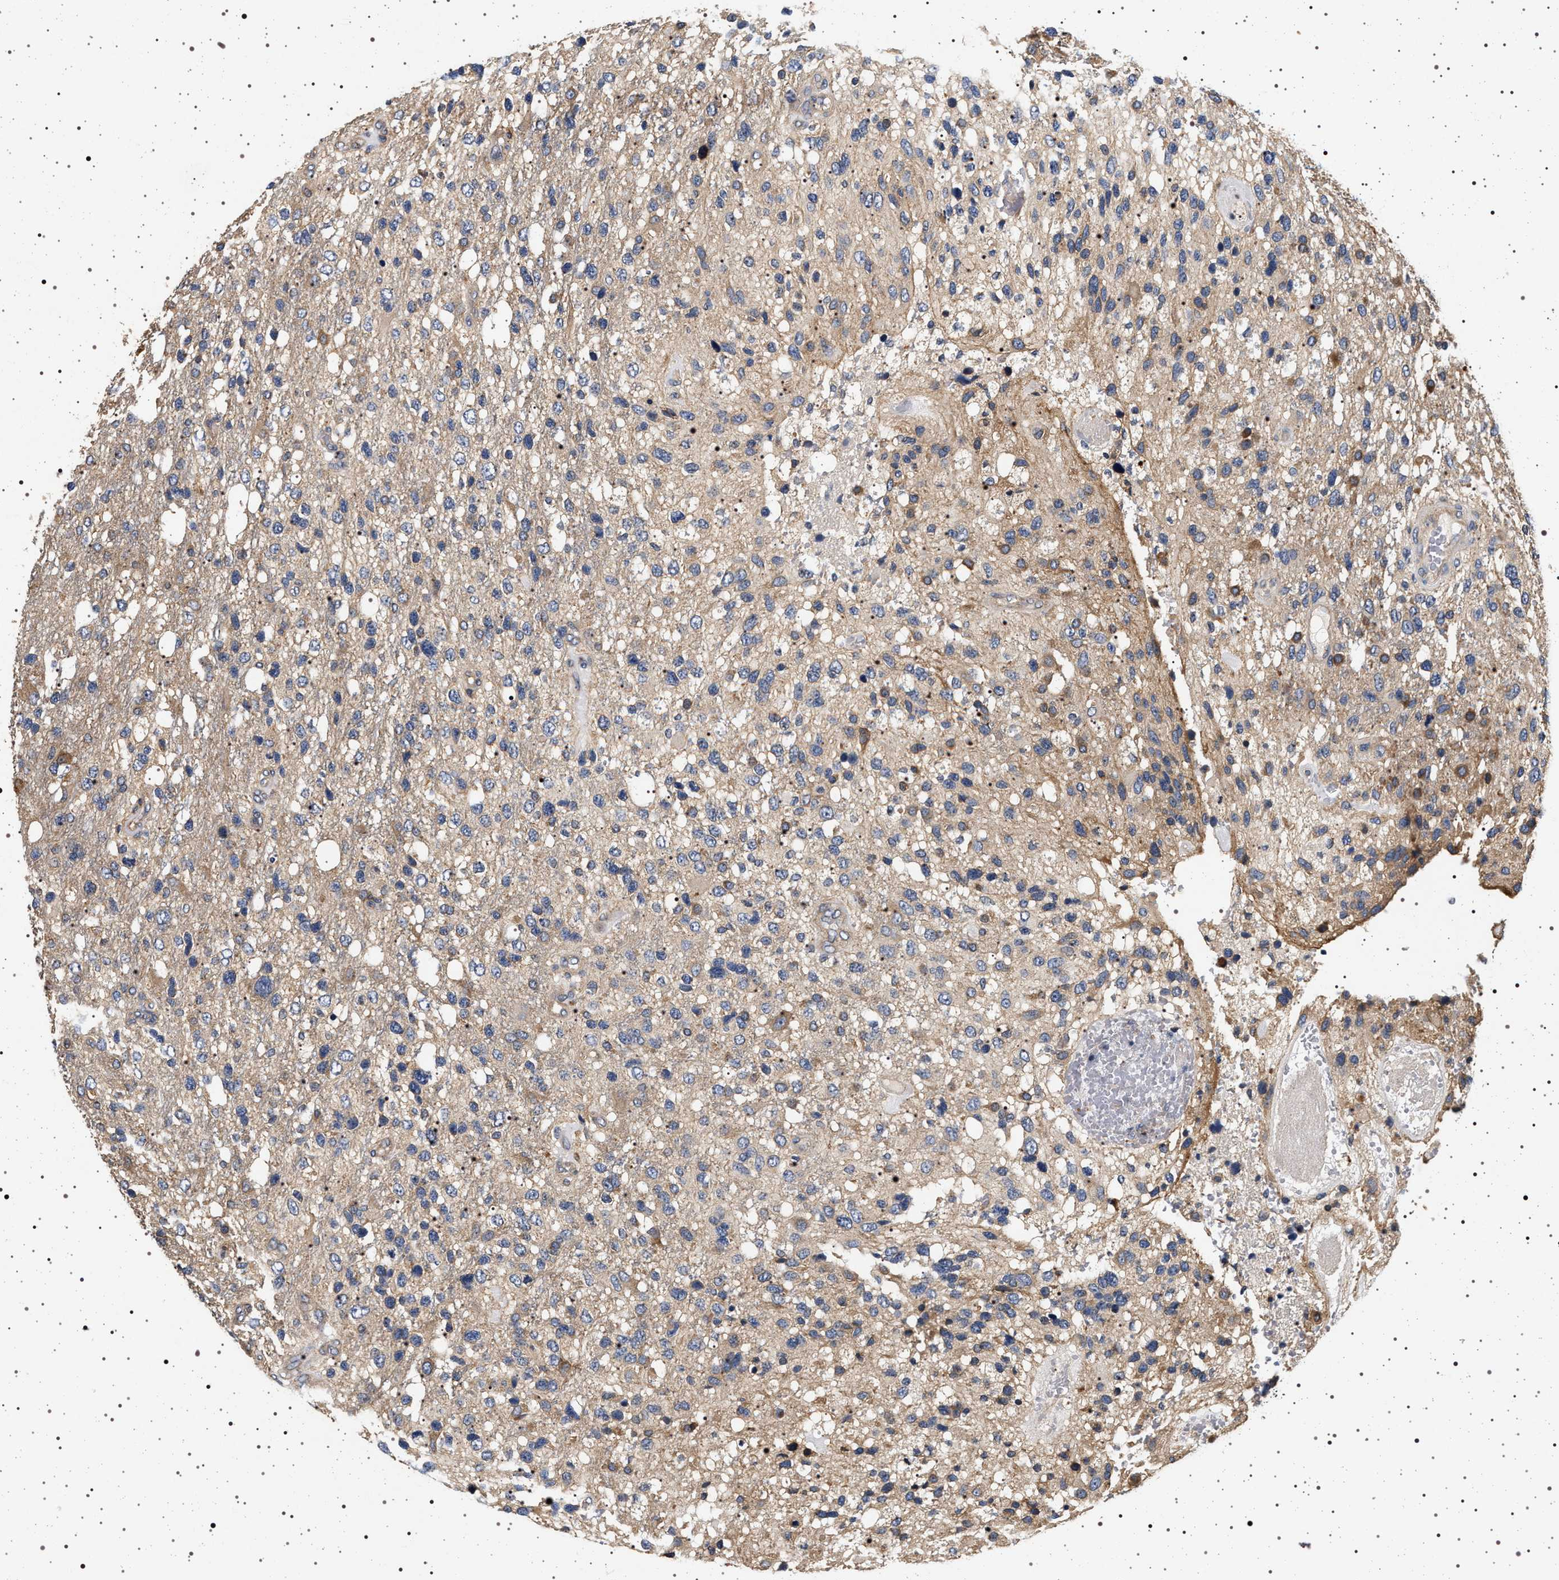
{"staining": {"intensity": "weak", "quantity": "<25%", "location": "cytoplasmic/membranous"}, "tissue": "glioma", "cell_type": "Tumor cells", "image_type": "cancer", "snomed": [{"axis": "morphology", "description": "Glioma, malignant, High grade"}, {"axis": "topography", "description": "Brain"}], "caption": "IHC of malignant glioma (high-grade) shows no positivity in tumor cells. The staining is performed using DAB (3,3'-diaminobenzidine) brown chromogen with nuclei counter-stained in using hematoxylin.", "gene": "DCBLD2", "patient": {"sex": "female", "age": 58}}